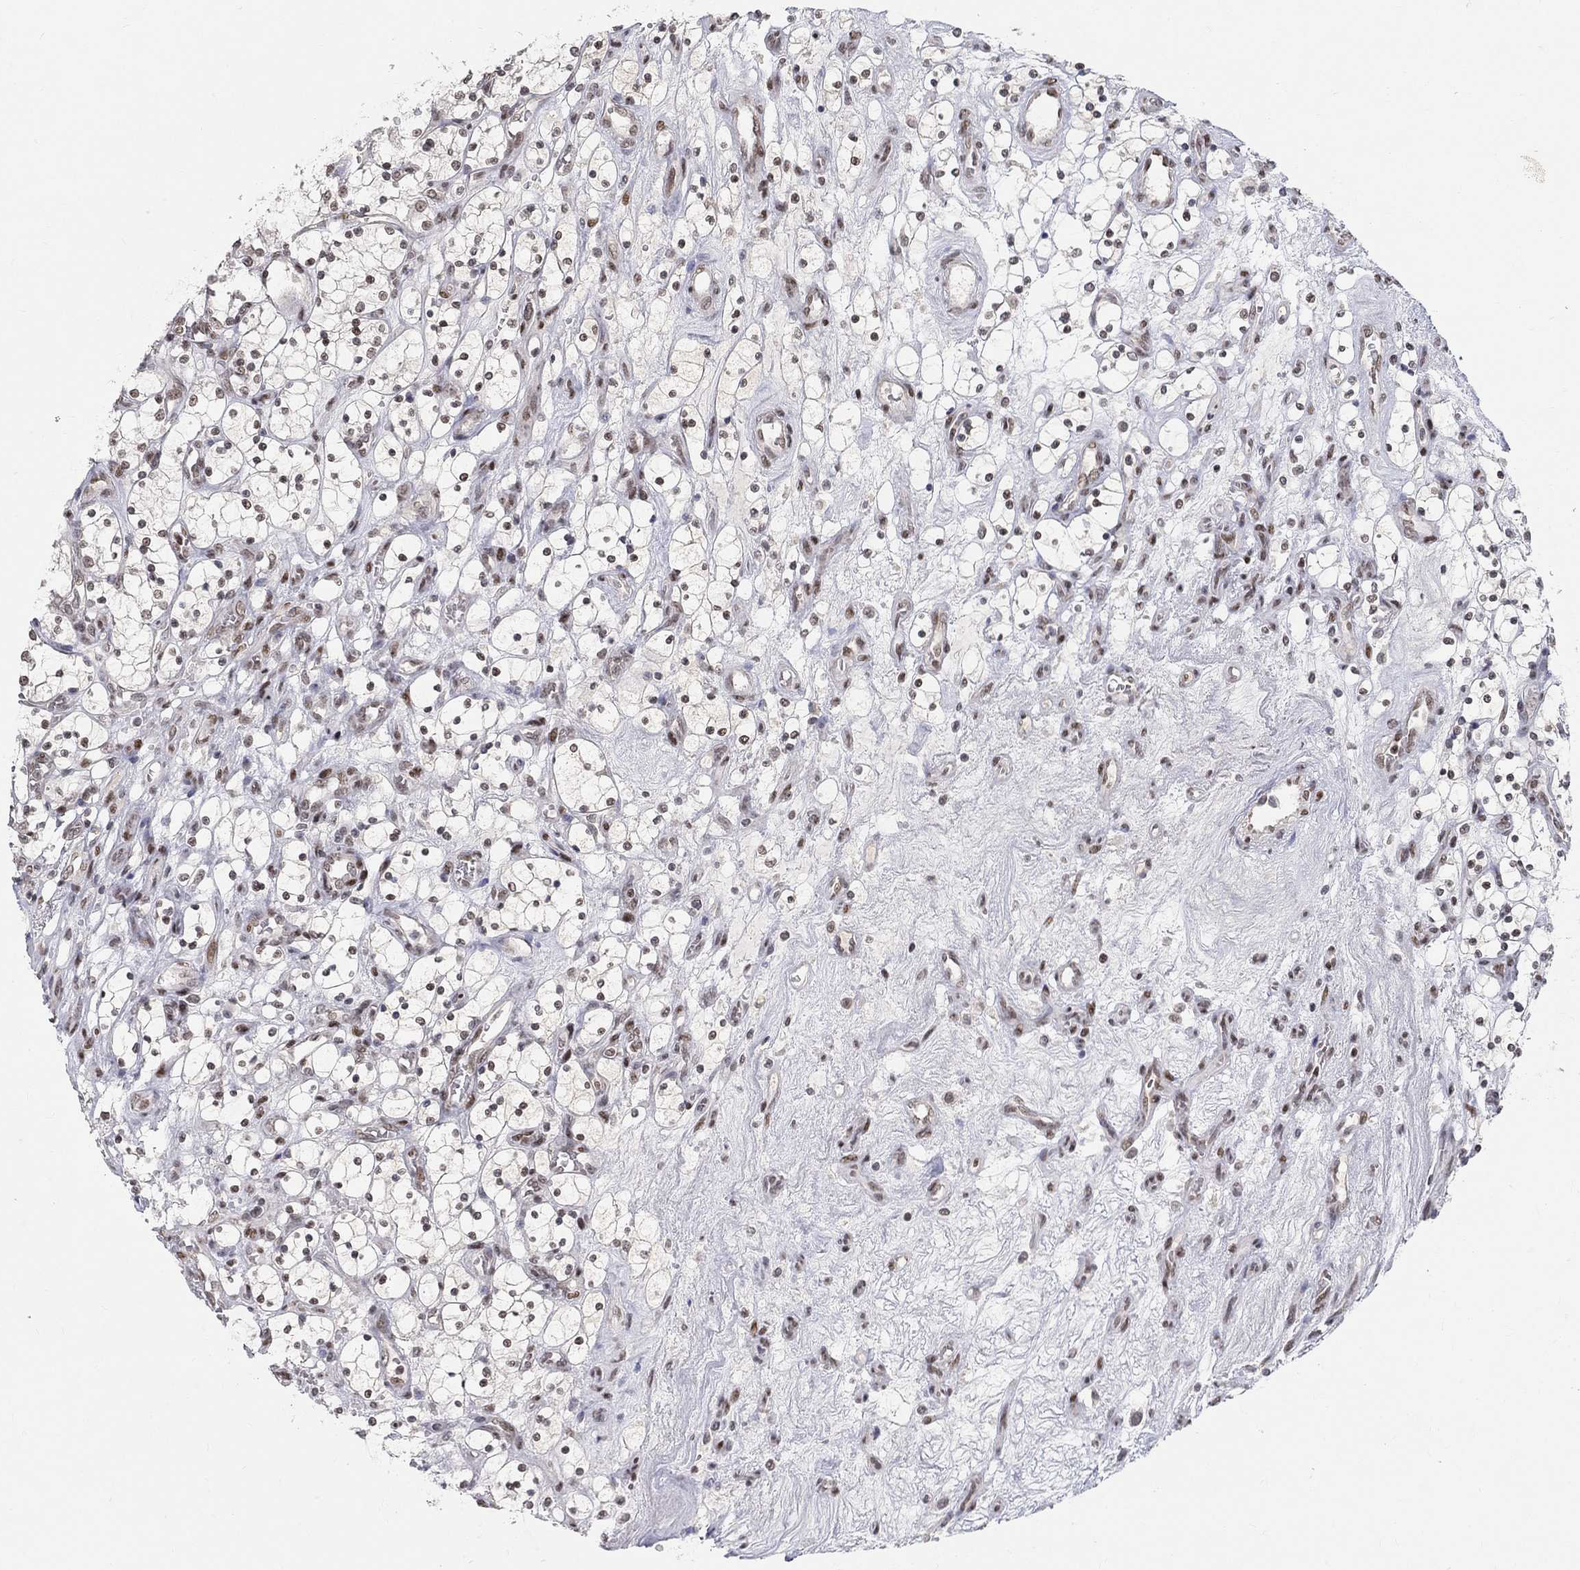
{"staining": {"intensity": "moderate", "quantity": "25%-75%", "location": "nuclear"}, "tissue": "renal cancer", "cell_type": "Tumor cells", "image_type": "cancer", "snomed": [{"axis": "morphology", "description": "Adenocarcinoma, NOS"}, {"axis": "topography", "description": "Kidney"}], "caption": "Renal cancer (adenocarcinoma) stained for a protein (brown) displays moderate nuclear positive expression in approximately 25%-75% of tumor cells.", "gene": "KLF12", "patient": {"sex": "female", "age": 69}}